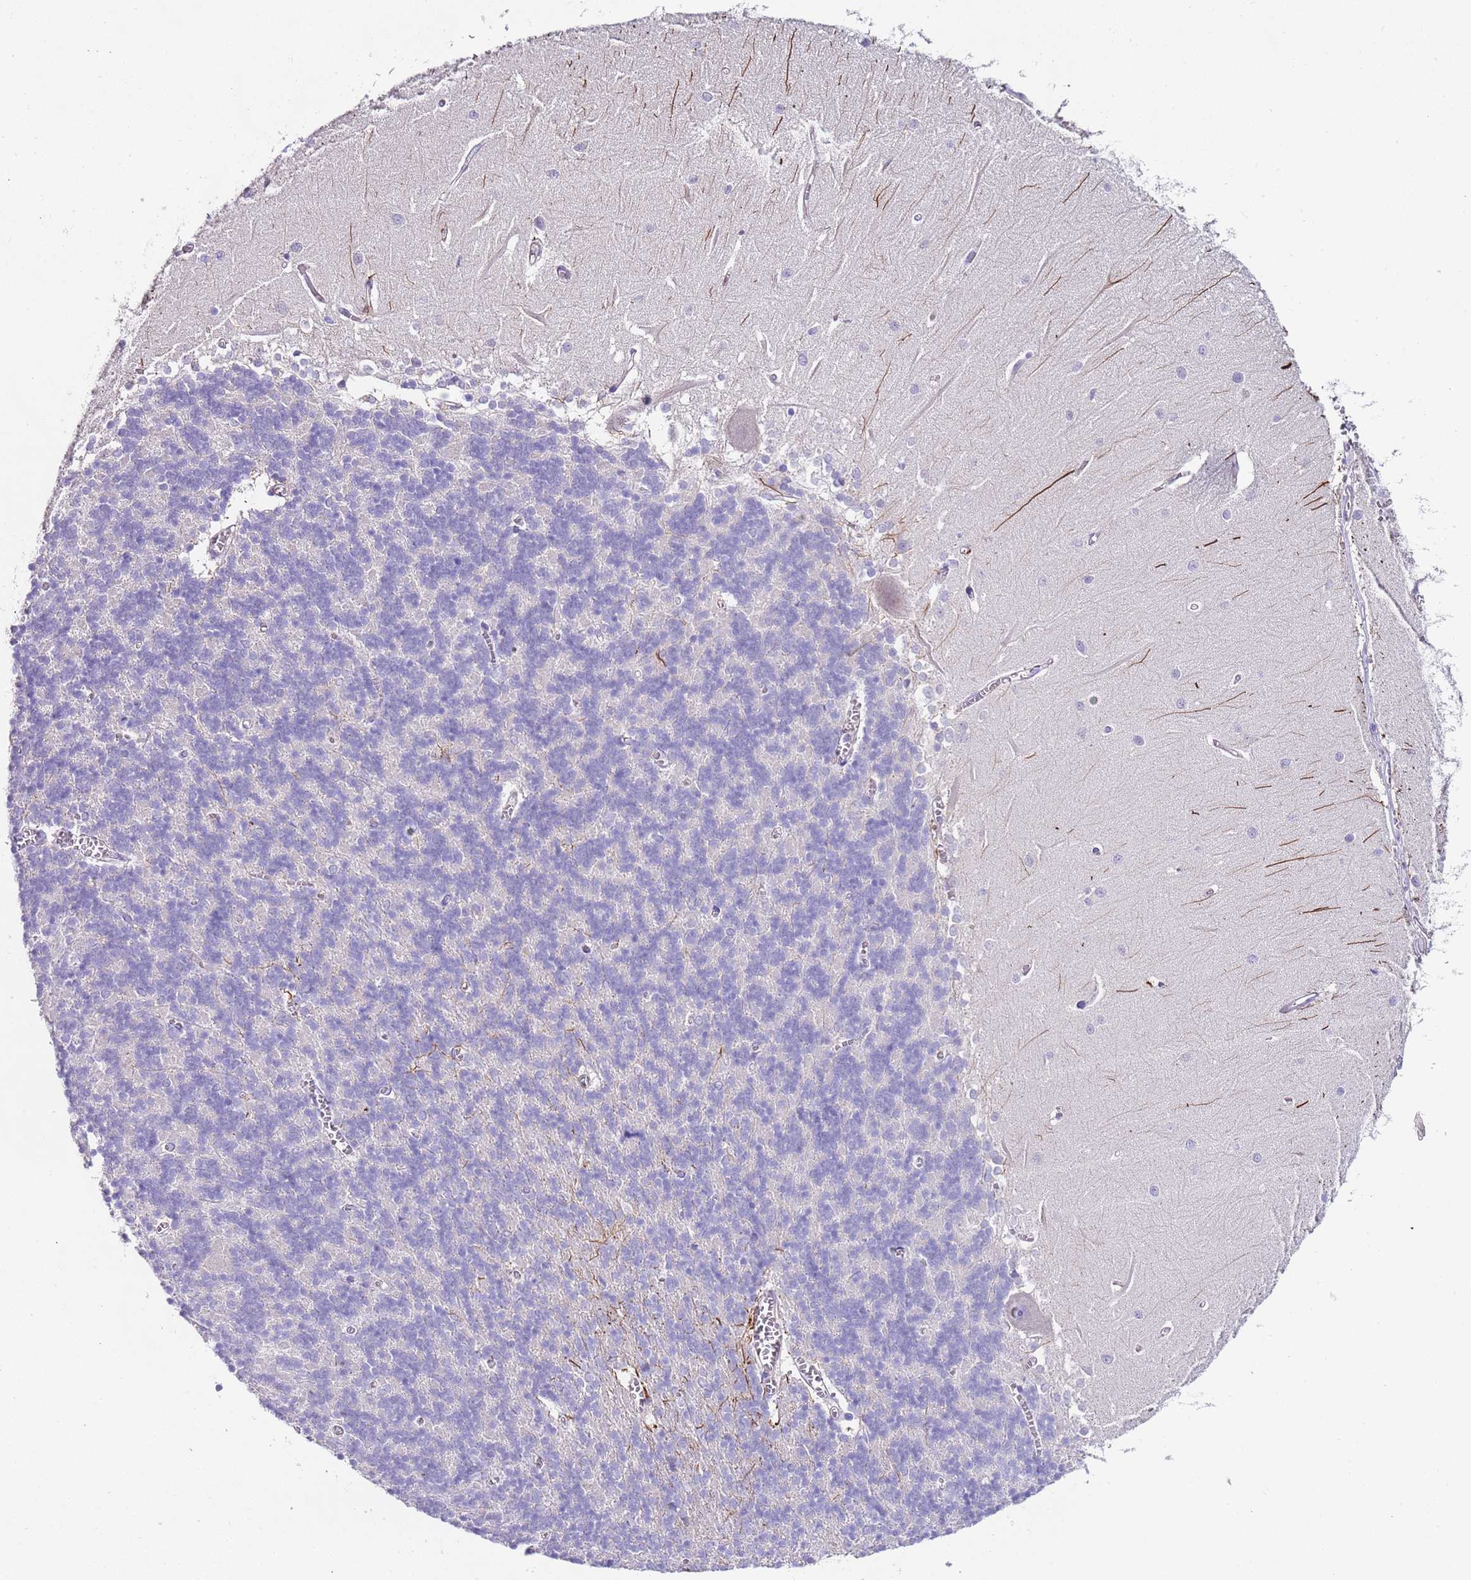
{"staining": {"intensity": "negative", "quantity": "none", "location": "none"}, "tissue": "cerebellum", "cell_type": "Cells in granular layer", "image_type": "normal", "snomed": [{"axis": "morphology", "description": "Normal tissue, NOS"}, {"axis": "topography", "description": "Cerebellum"}], "caption": "Immunohistochemistry of unremarkable human cerebellum reveals no positivity in cells in granular layer. (DAB (3,3'-diaminobenzidine) IHC, high magnification).", "gene": "LRRN3", "patient": {"sex": "male", "age": 37}}